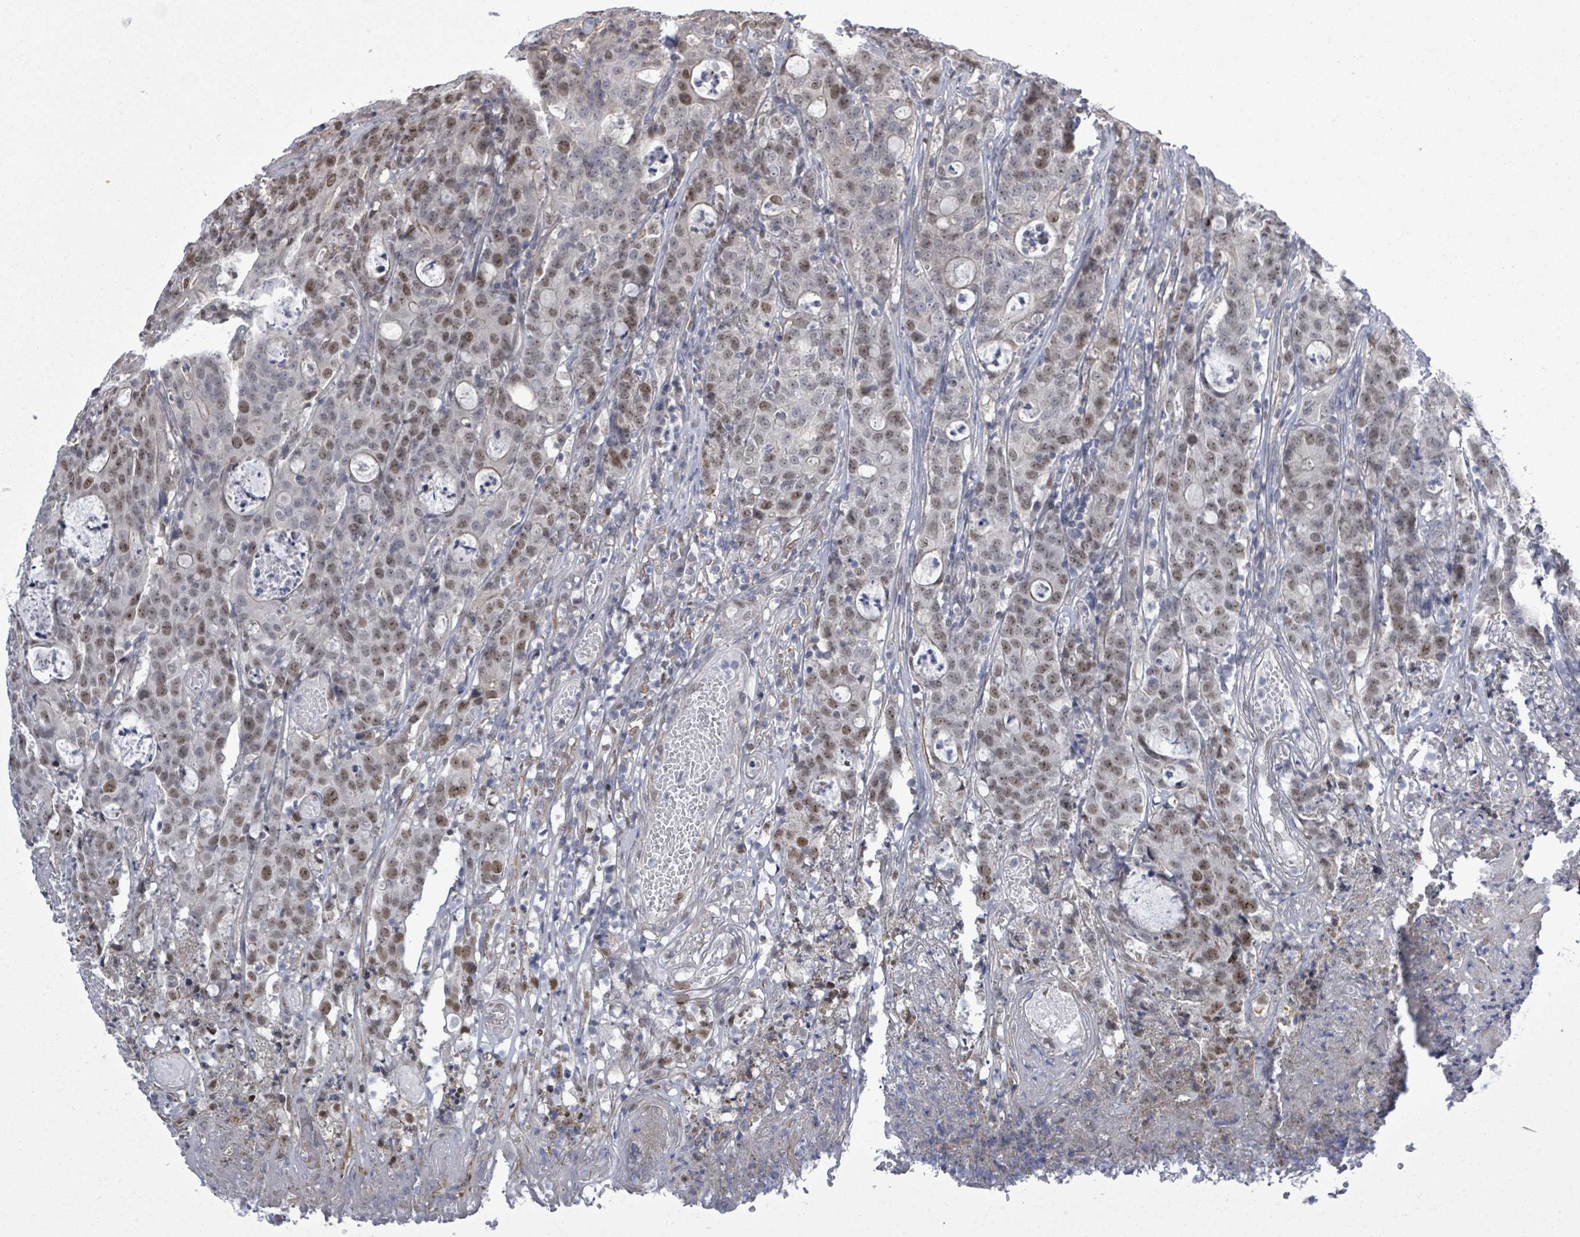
{"staining": {"intensity": "moderate", "quantity": "25%-75%", "location": "nuclear"}, "tissue": "colorectal cancer", "cell_type": "Tumor cells", "image_type": "cancer", "snomed": [{"axis": "morphology", "description": "Adenocarcinoma, NOS"}, {"axis": "topography", "description": "Colon"}], "caption": "A brown stain shows moderate nuclear staining of a protein in human adenocarcinoma (colorectal) tumor cells.", "gene": "PAPSS1", "patient": {"sex": "male", "age": 83}}